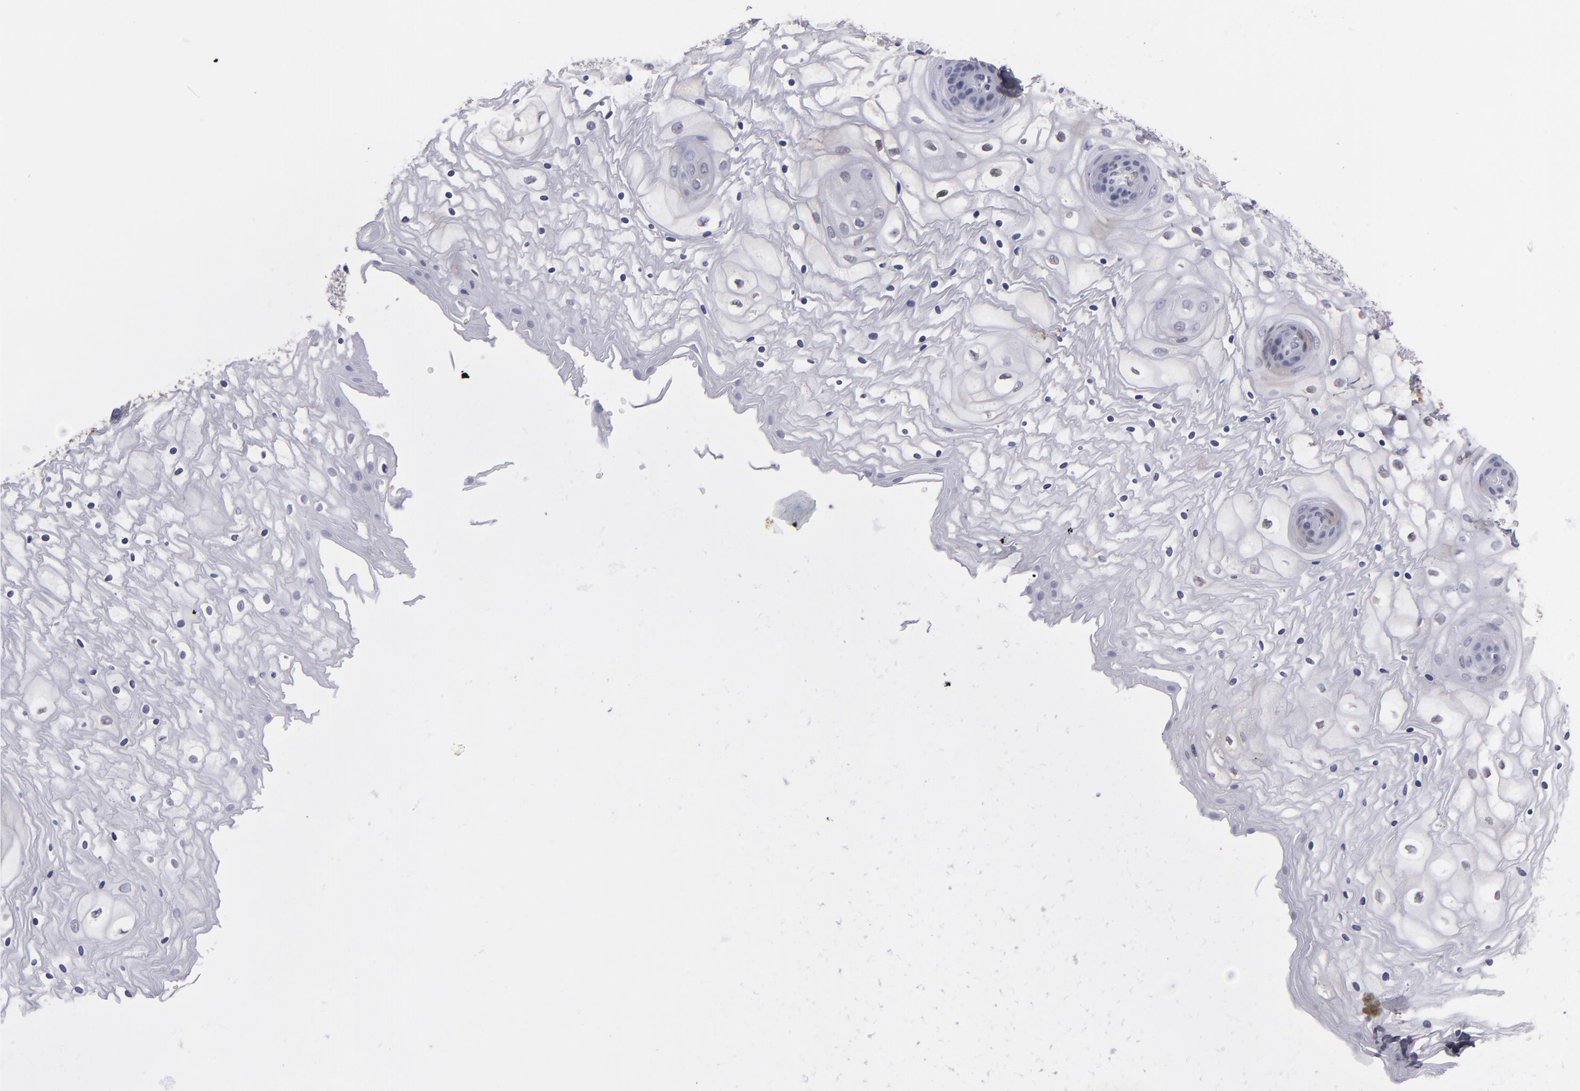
{"staining": {"intensity": "weak", "quantity": "<25%", "location": "cytoplasmic/membranous"}, "tissue": "vagina", "cell_type": "Squamous epithelial cells", "image_type": "normal", "snomed": [{"axis": "morphology", "description": "Normal tissue, NOS"}, {"axis": "topography", "description": "Vagina"}], "caption": "Immunohistochemistry (IHC) of benign vagina shows no expression in squamous epithelial cells.", "gene": "IL12A", "patient": {"sex": "female", "age": 34}}